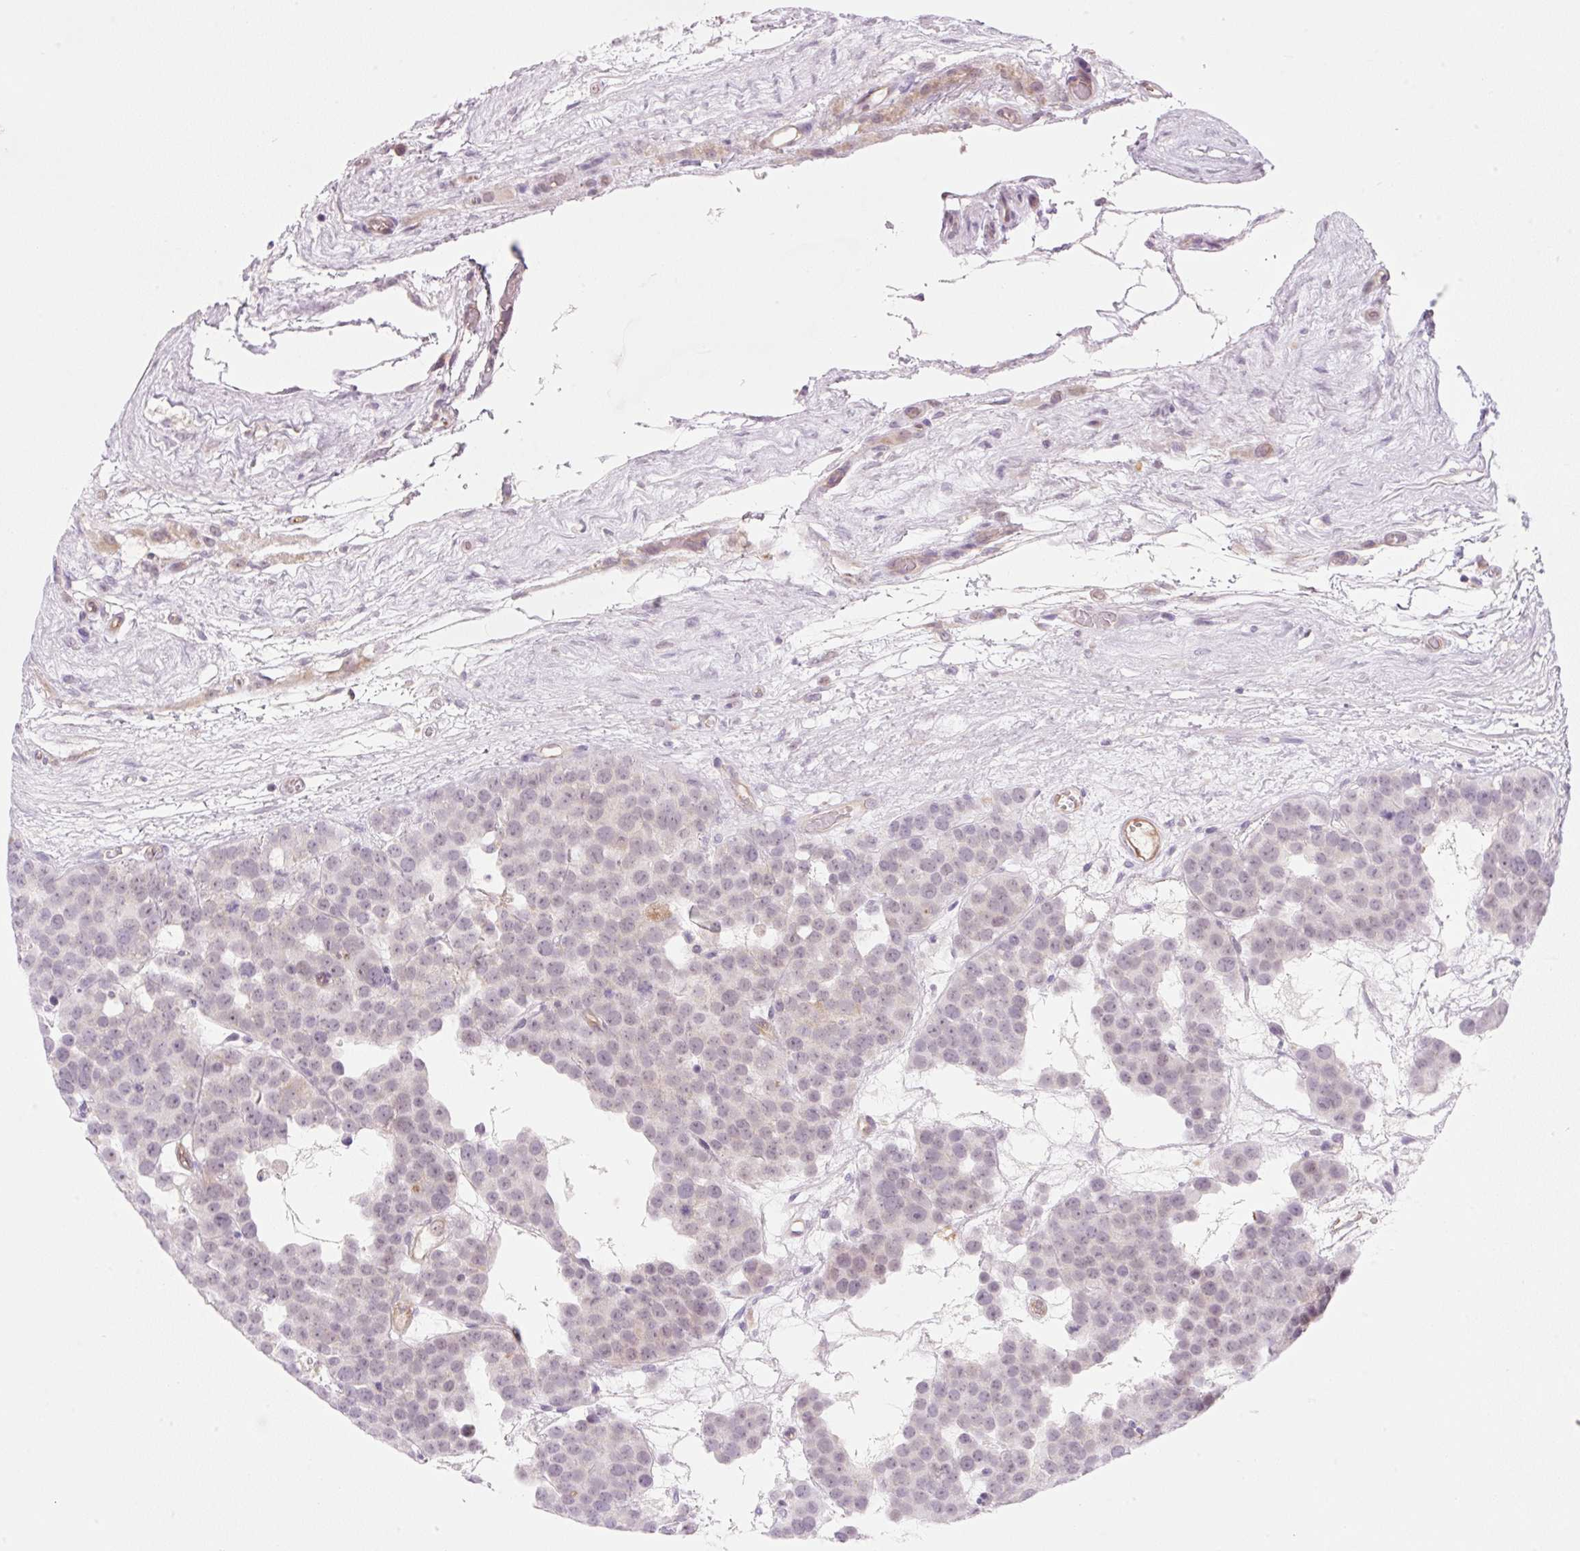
{"staining": {"intensity": "weak", "quantity": "<25%", "location": "nuclear"}, "tissue": "testis cancer", "cell_type": "Tumor cells", "image_type": "cancer", "snomed": [{"axis": "morphology", "description": "Seminoma, NOS"}, {"axis": "topography", "description": "Testis"}], "caption": "A micrograph of human testis cancer (seminoma) is negative for staining in tumor cells.", "gene": "OMA1", "patient": {"sex": "male", "age": 71}}